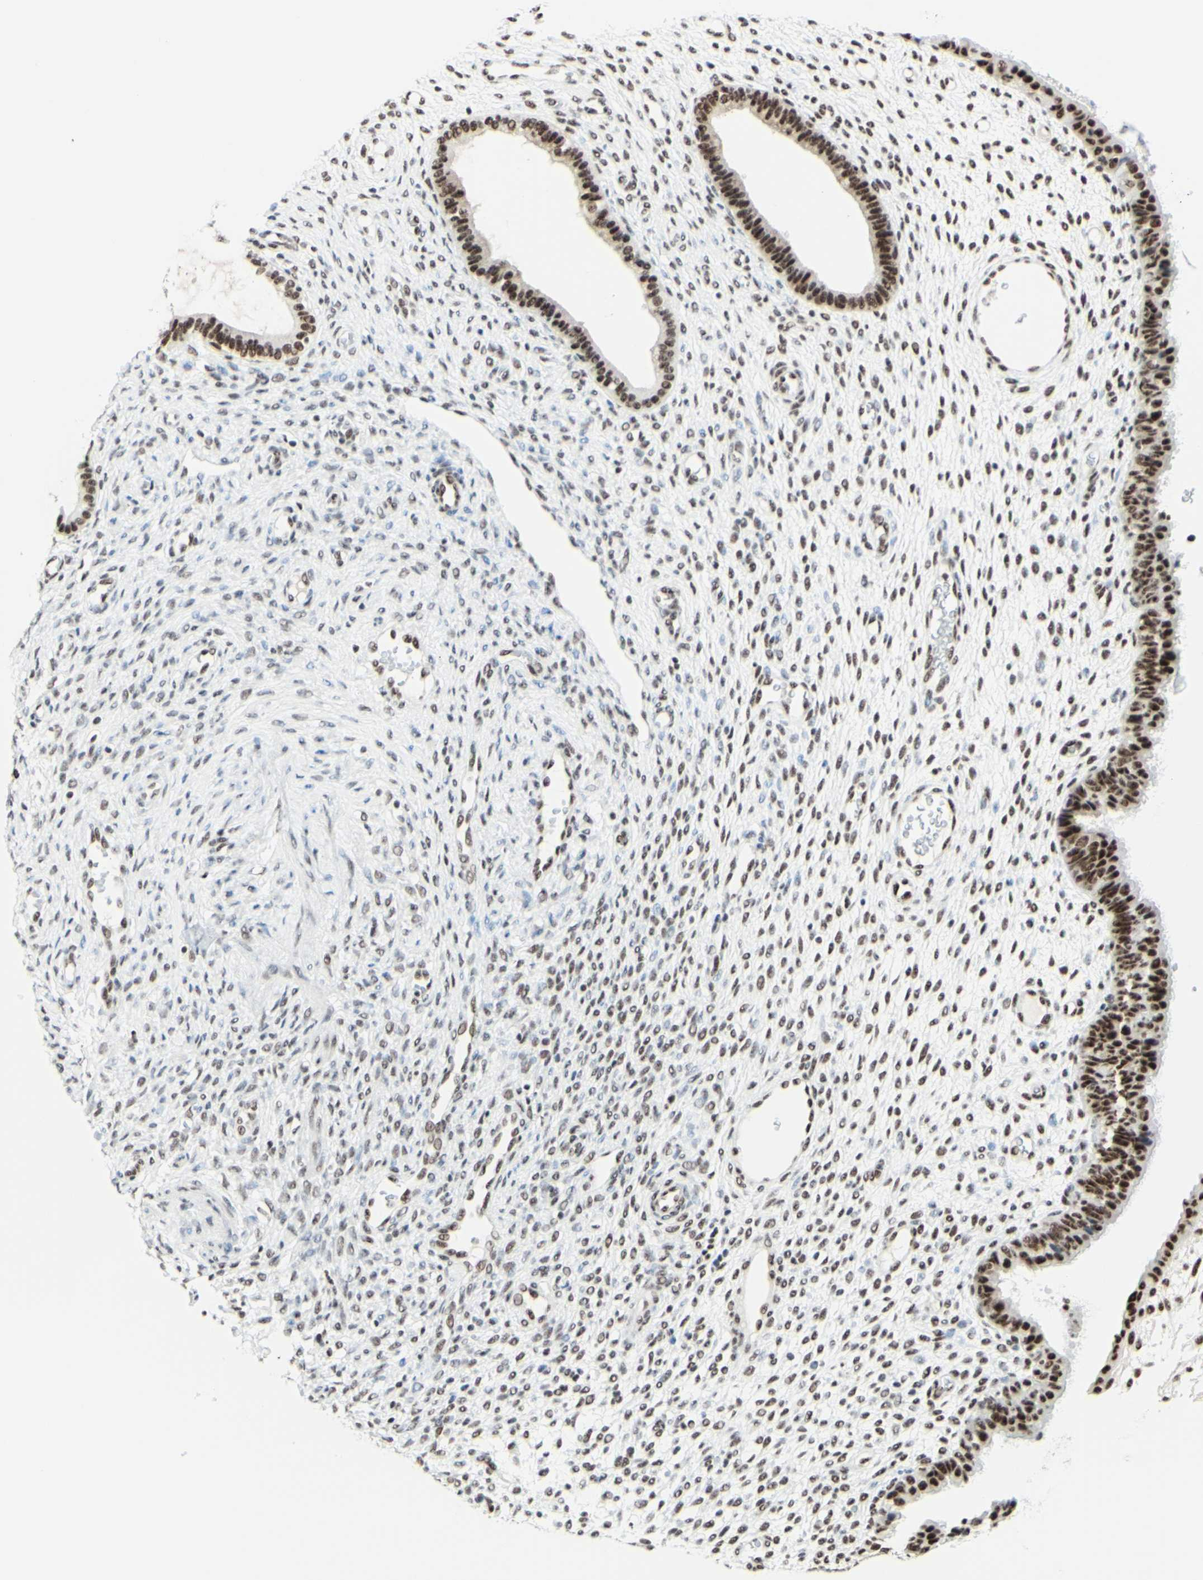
{"staining": {"intensity": "negative", "quantity": "none", "location": "none"}, "tissue": "endometrium", "cell_type": "Cells in endometrial stroma", "image_type": "normal", "snomed": [{"axis": "morphology", "description": "Normal tissue, NOS"}, {"axis": "topography", "description": "Endometrium"}], "caption": "Immunohistochemistry of benign human endometrium displays no staining in cells in endometrial stroma.", "gene": "WTAP", "patient": {"sex": "female", "age": 61}}